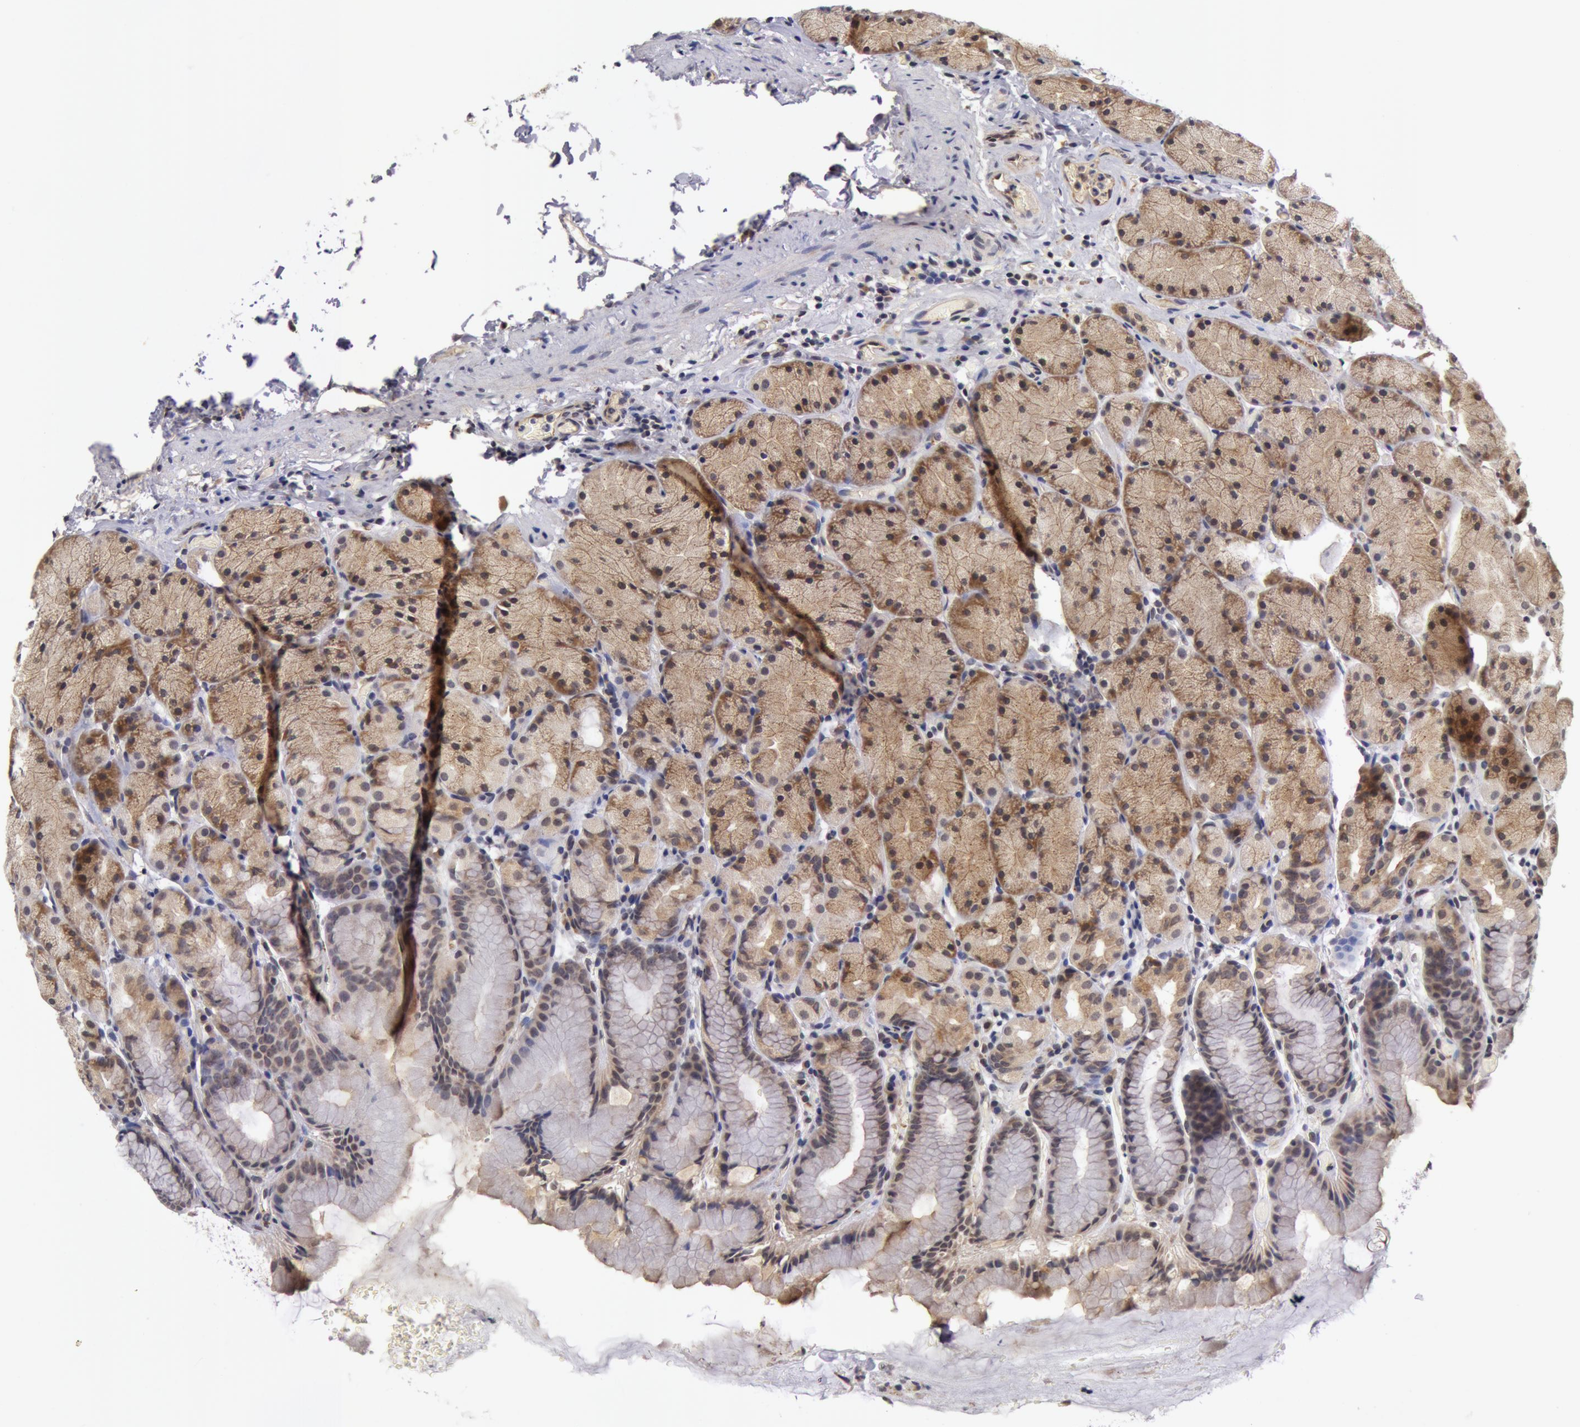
{"staining": {"intensity": "moderate", "quantity": "25%-75%", "location": "cytoplasmic/membranous"}, "tissue": "stomach", "cell_type": "Glandular cells", "image_type": "normal", "snomed": [{"axis": "morphology", "description": "Normal tissue, NOS"}, {"axis": "topography", "description": "Stomach, upper"}], "caption": "Moderate cytoplasmic/membranous protein positivity is appreciated in approximately 25%-75% of glandular cells in stomach.", "gene": "SYTL4", "patient": {"sex": "male", "age": 47}}